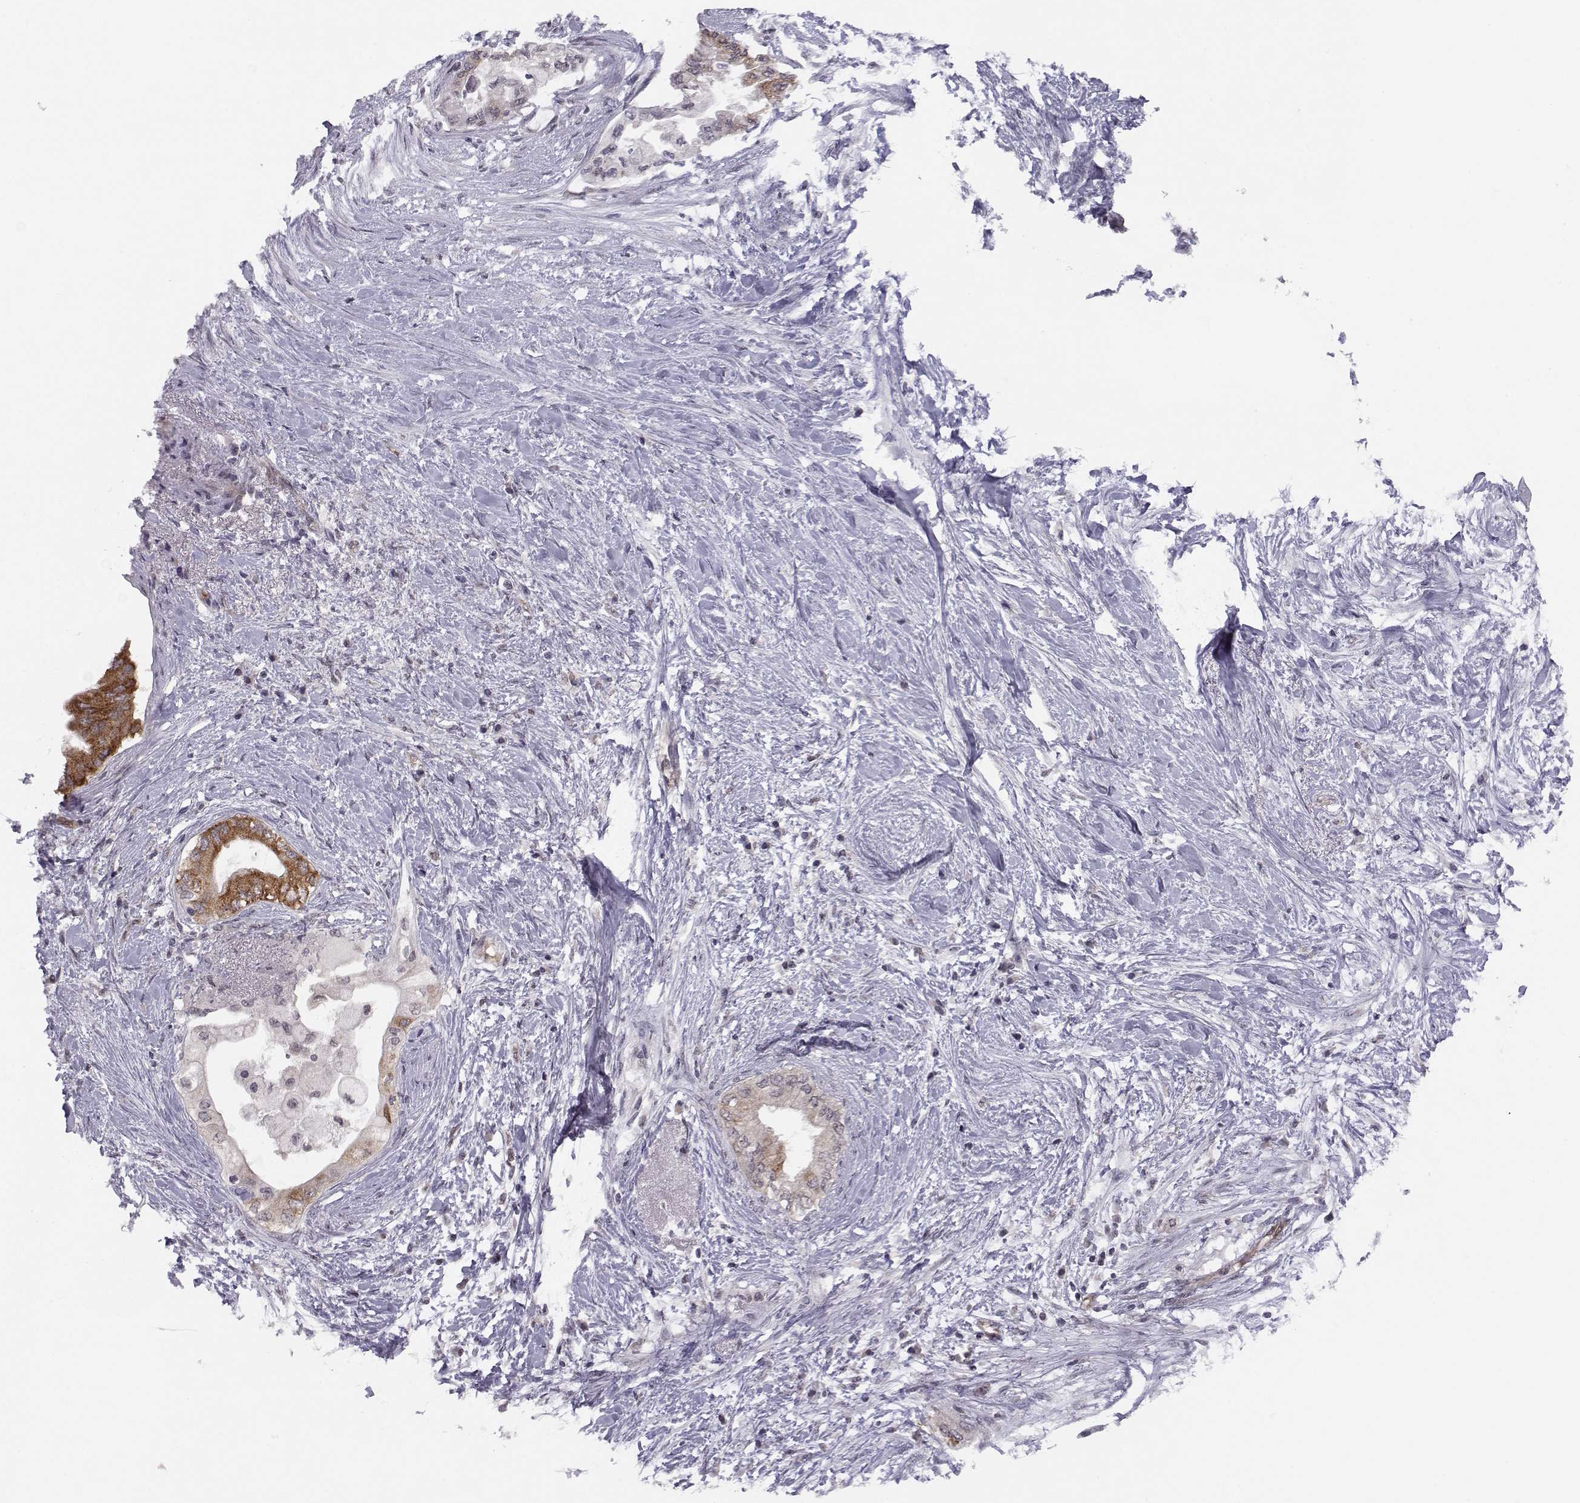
{"staining": {"intensity": "moderate", "quantity": "25%-75%", "location": "cytoplasmic/membranous"}, "tissue": "pancreatic cancer", "cell_type": "Tumor cells", "image_type": "cancer", "snomed": [{"axis": "morphology", "description": "Normal tissue, NOS"}, {"axis": "morphology", "description": "Adenocarcinoma, NOS"}, {"axis": "topography", "description": "Pancreas"}, {"axis": "topography", "description": "Duodenum"}], "caption": "Protein staining by IHC reveals moderate cytoplasmic/membranous positivity in approximately 25%-75% of tumor cells in pancreatic cancer.", "gene": "KIF13B", "patient": {"sex": "female", "age": 60}}